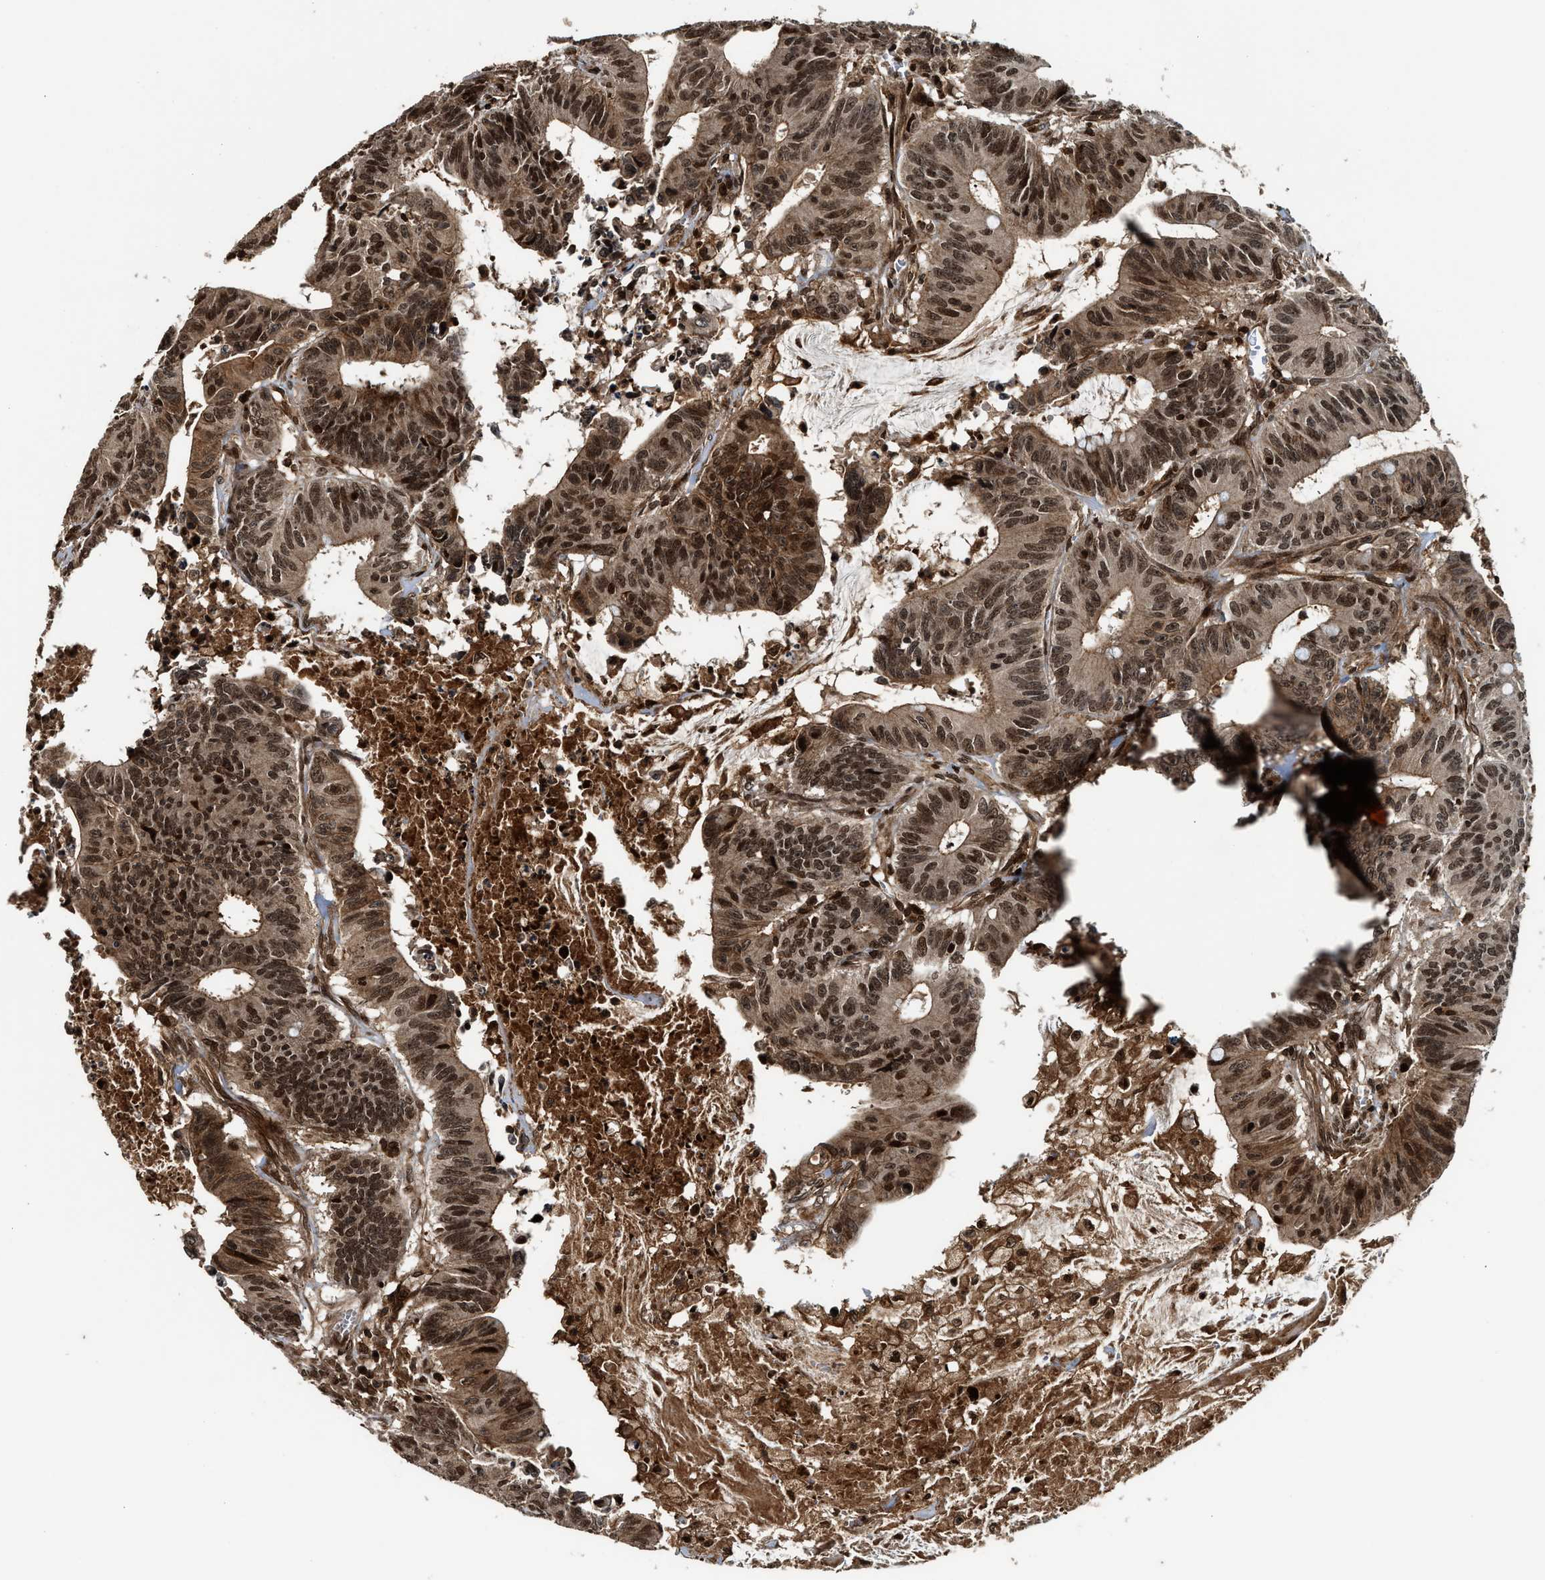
{"staining": {"intensity": "strong", "quantity": ">75%", "location": "cytoplasmic/membranous,nuclear"}, "tissue": "colorectal cancer", "cell_type": "Tumor cells", "image_type": "cancer", "snomed": [{"axis": "morphology", "description": "Adenocarcinoma, NOS"}, {"axis": "topography", "description": "Colon"}], "caption": "Adenocarcinoma (colorectal) tissue reveals strong cytoplasmic/membranous and nuclear staining in about >75% of tumor cells The protein is stained brown, and the nuclei are stained in blue (DAB IHC with brightfield microscopy, high magnification).", "gene": "MDM2", "patient": {"sex": "male", "age": 45}}